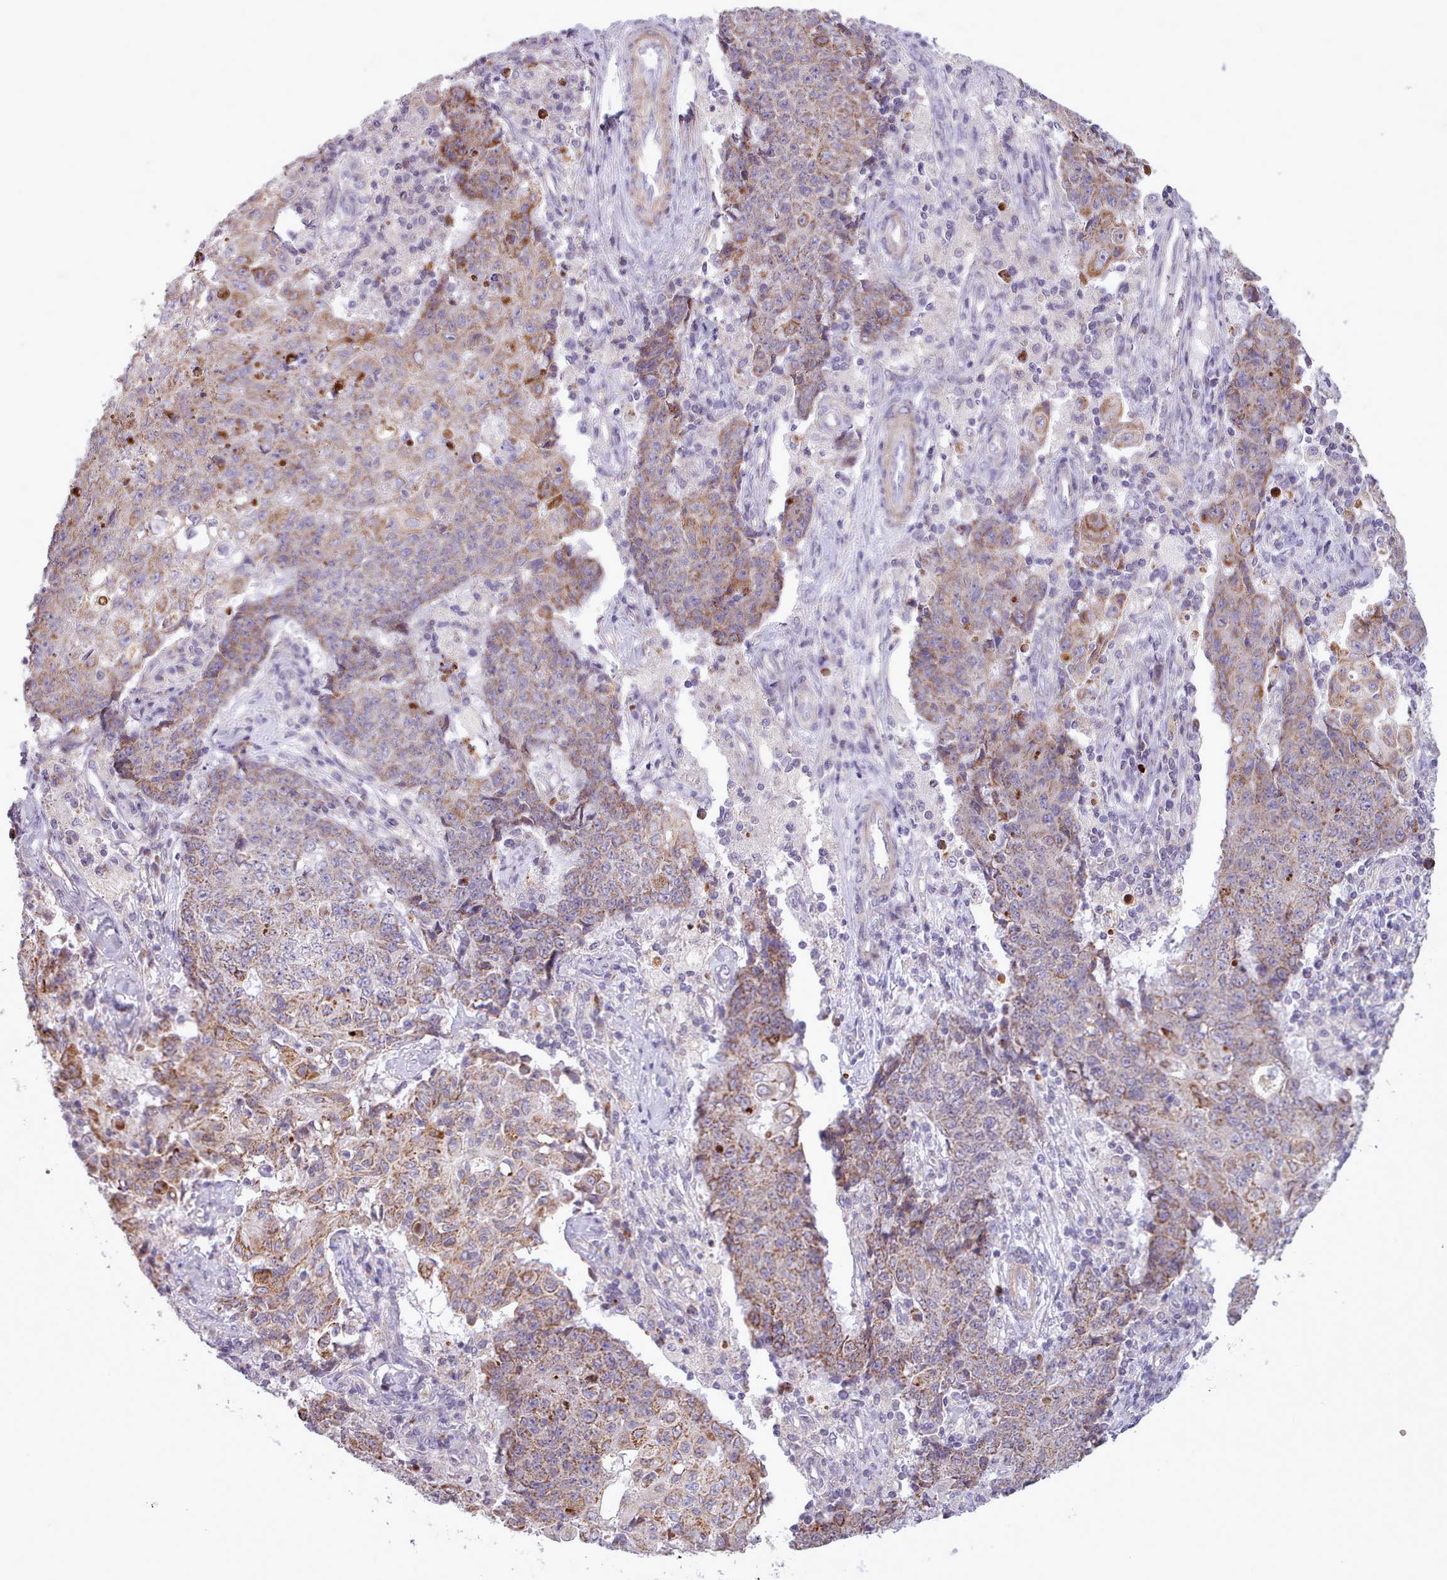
{"staining": {"intensity": "moderate", "quantity": "25%-75%", "location": "cytoplasmic/membranous"}, "tissue": "ovarian cancer", "cell_type": "Tumor cells", "image_type": "cancer", "snomed": [{"axis": "morphology", "description": "Carcinoma, endometroid"}, {"axis": "topography", "description": "Ovary"}], "caption": "Protein staining of ovarian cancer tissue displays moderate cytoplasmic/membranous positivity in about 25%-75% of tumor cells. The staining is performed using DAB (3,3'-diaminobenzidine) brown chromogen to label protein expression. The nuclei are counter-stained blue using hematoxylin.", "gene": "AVL9", "patient": {"sex": "female", "age": 42}}